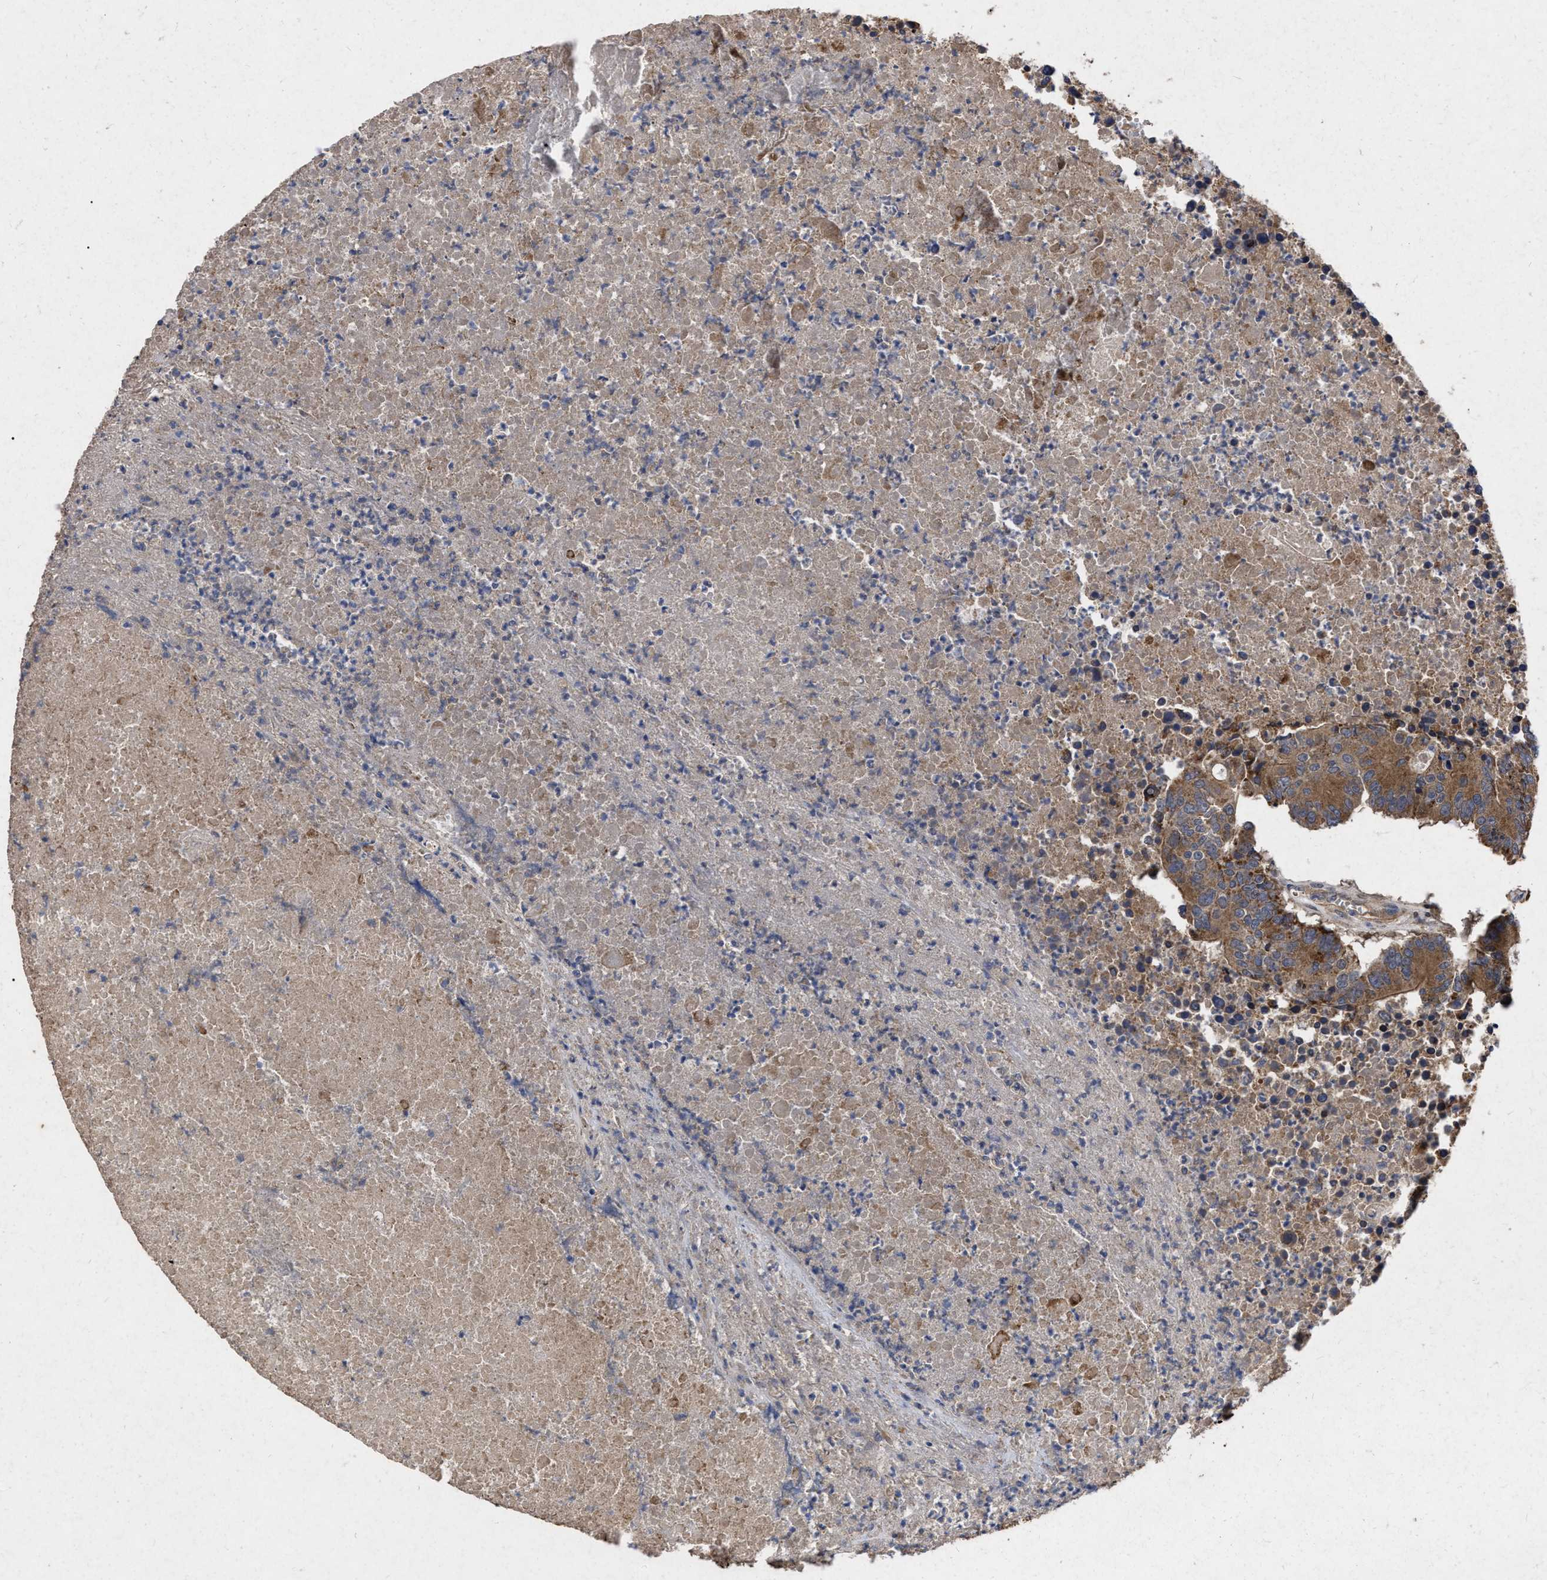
{"staining": {"intensity": "moderate", "quantity": ">75%", "location": "cytoplasmic/membranous"}, "tissue": "colorectal cancer", "cell_type": "Tumor cells", "image_type": "cancer", "snomed": [{"axis": "morphology", "description": "Adenocarcinoma, NOS"}, {"axis": "topography", "description": "Colon"}], "caption": "A medium amount of moderate cytoplasmic/membranous positivity is appreciated in approximately >75% of tumor cells in colorectal cancer (adenocarcinoma) tissue.", "gene": "CDKN2C", "patient": {"sex": "male", "age": 87}}